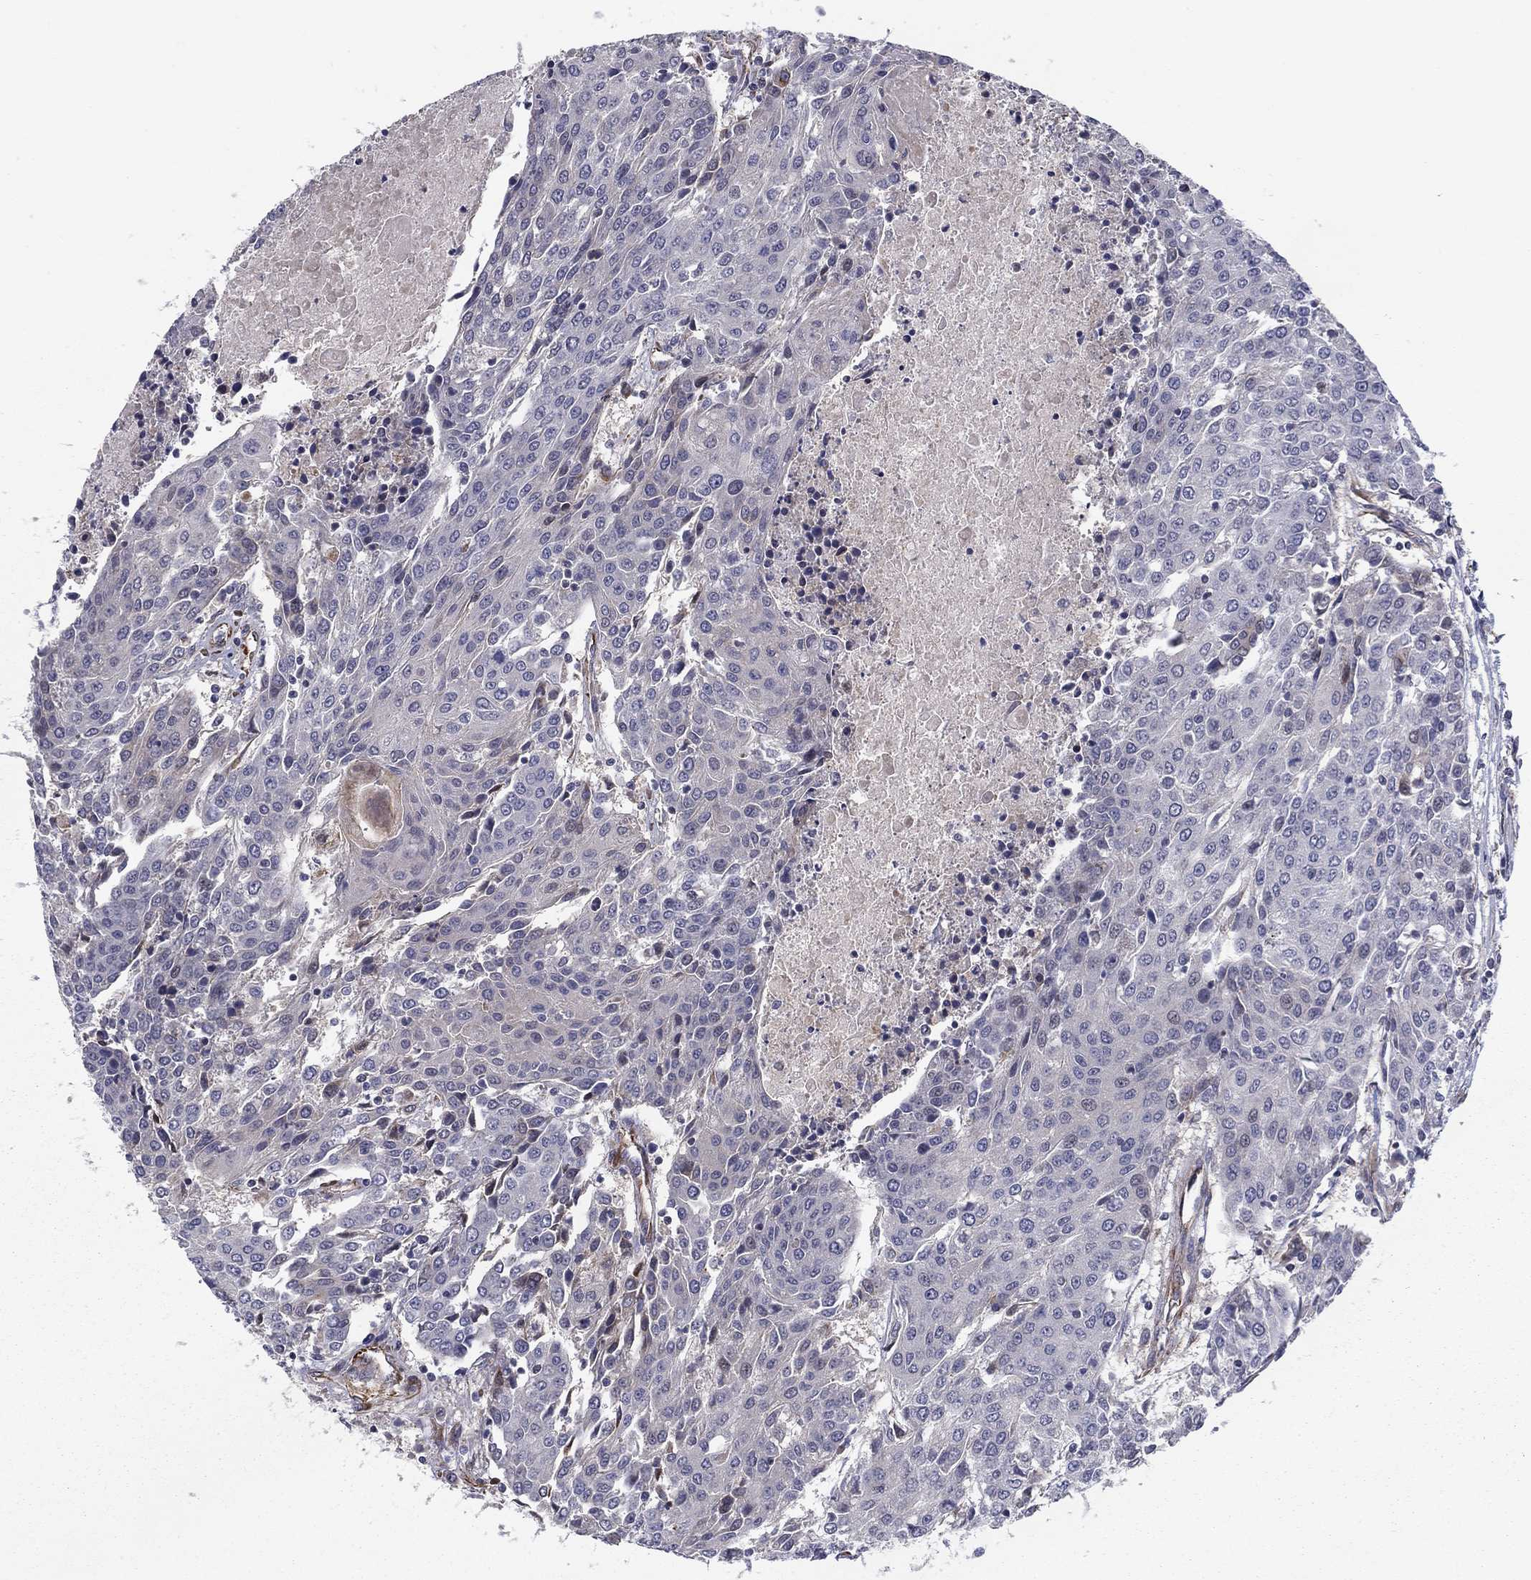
{"staining": {"intensity": "negative", "quantity": "none", "location": "none"}, "tissue": "urothelial cancer", "cell_type": "Tumor cells", "image_type": "cancer", "snomed": [{"axis": "morphology", "description": "Urothelial carcinoma, High grade"}, {"axis": "topography", "description": "Urinary bladder"}], "caption": "This is an immunohistochemistry (IHC) micrograph of urothelial carcinoma (high-grade). There is no expression in tumor cells.", "gene": "CLSTN1", "patient": {"sex": "female", "age": 85}}